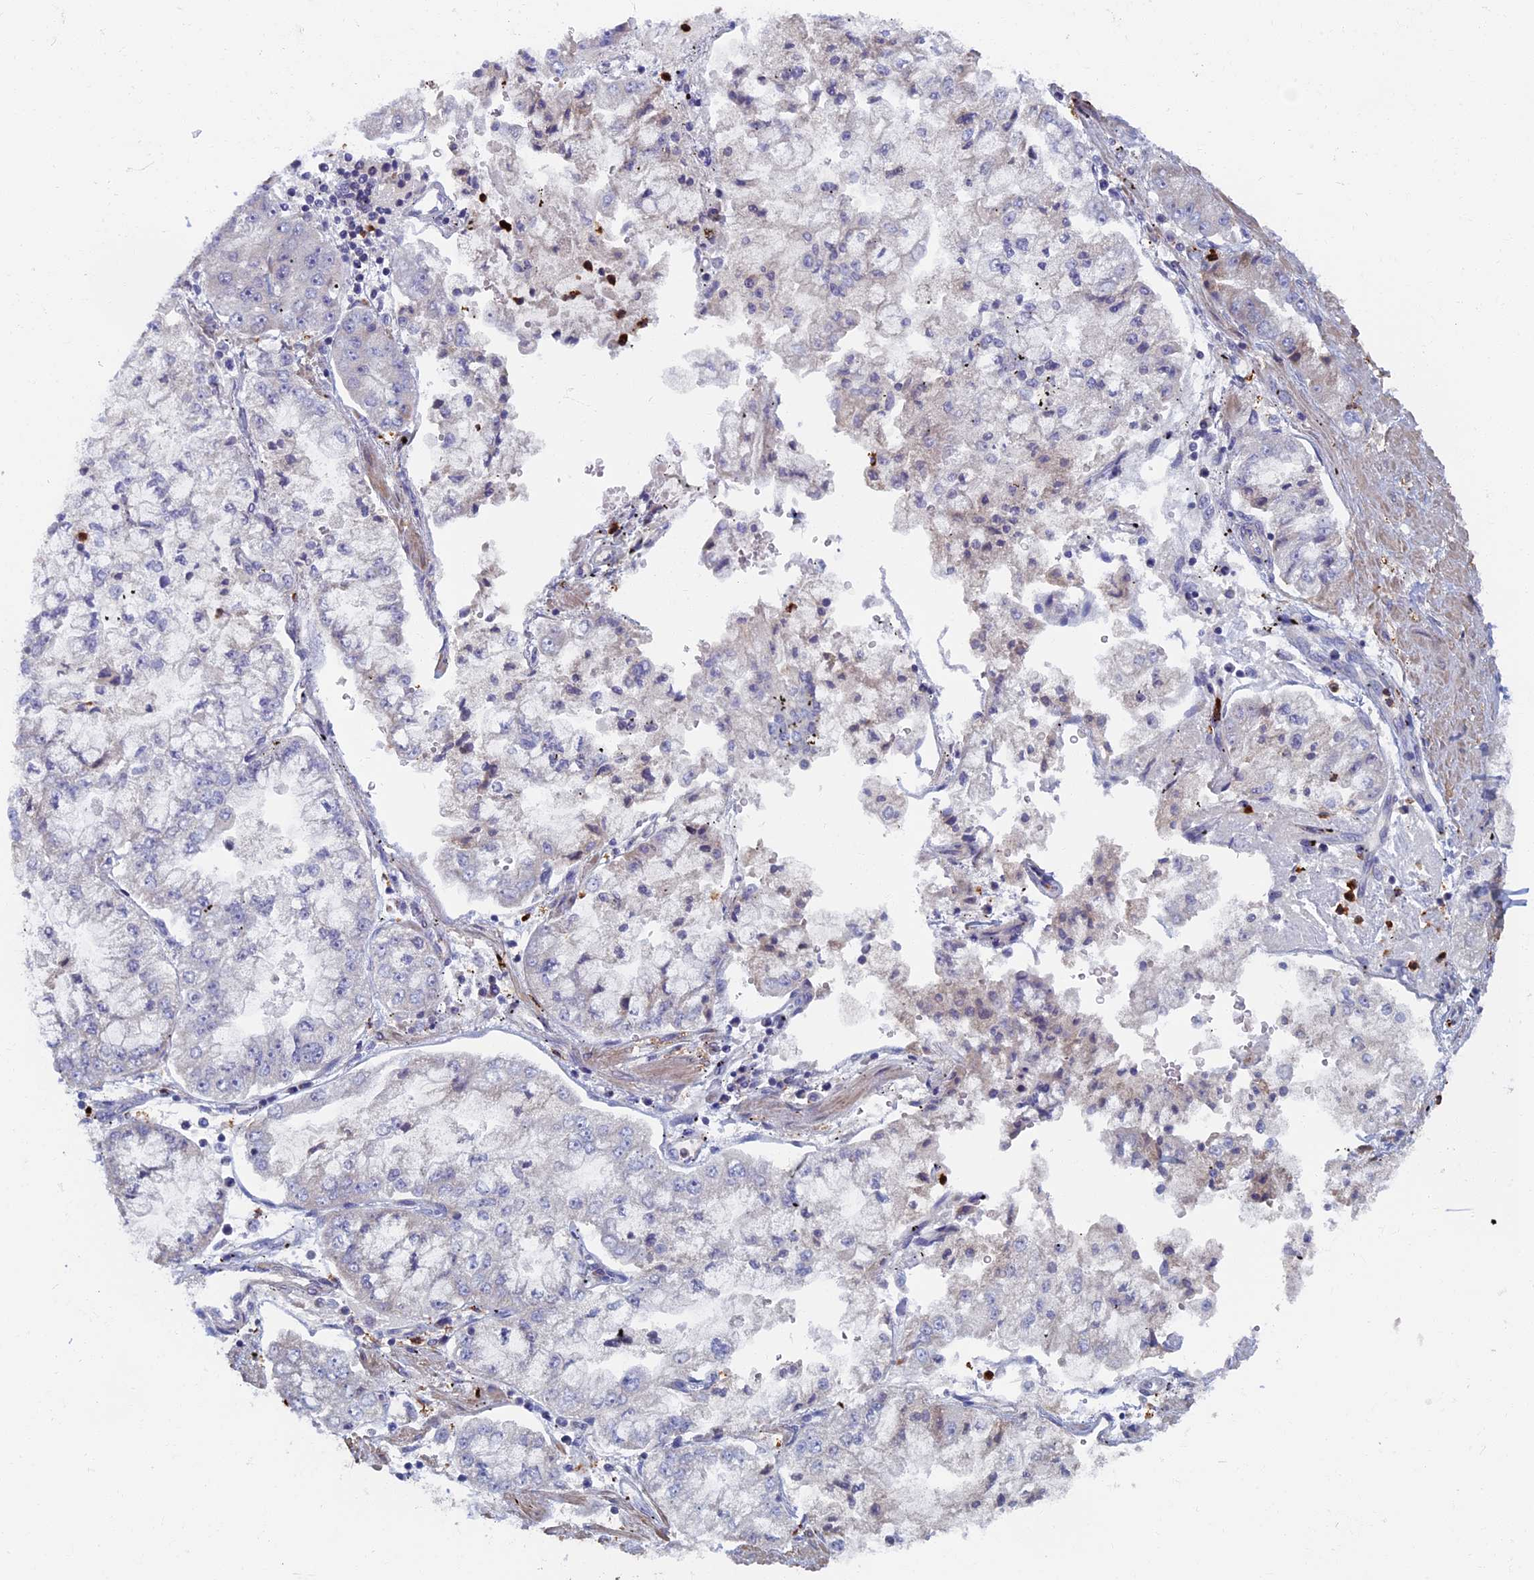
{"staining": {"intensity": "negative", "quantity": "none", "location": "none"}, "tissue": "stomach cancer", "cell_type": "Tumor cells", "image_type": "cancer", "snomed": [{"axis": "morphology", "description": "Adenocarcinoma, NOS"}, {"axis": "topography", "description": "Stomach"}], "caption": "An image of stomach cancer stained for a protein demonstrates no brown staining in tumor cells.", "gene": "TNK2", "patient": {"sex": "male", "age": 76}}